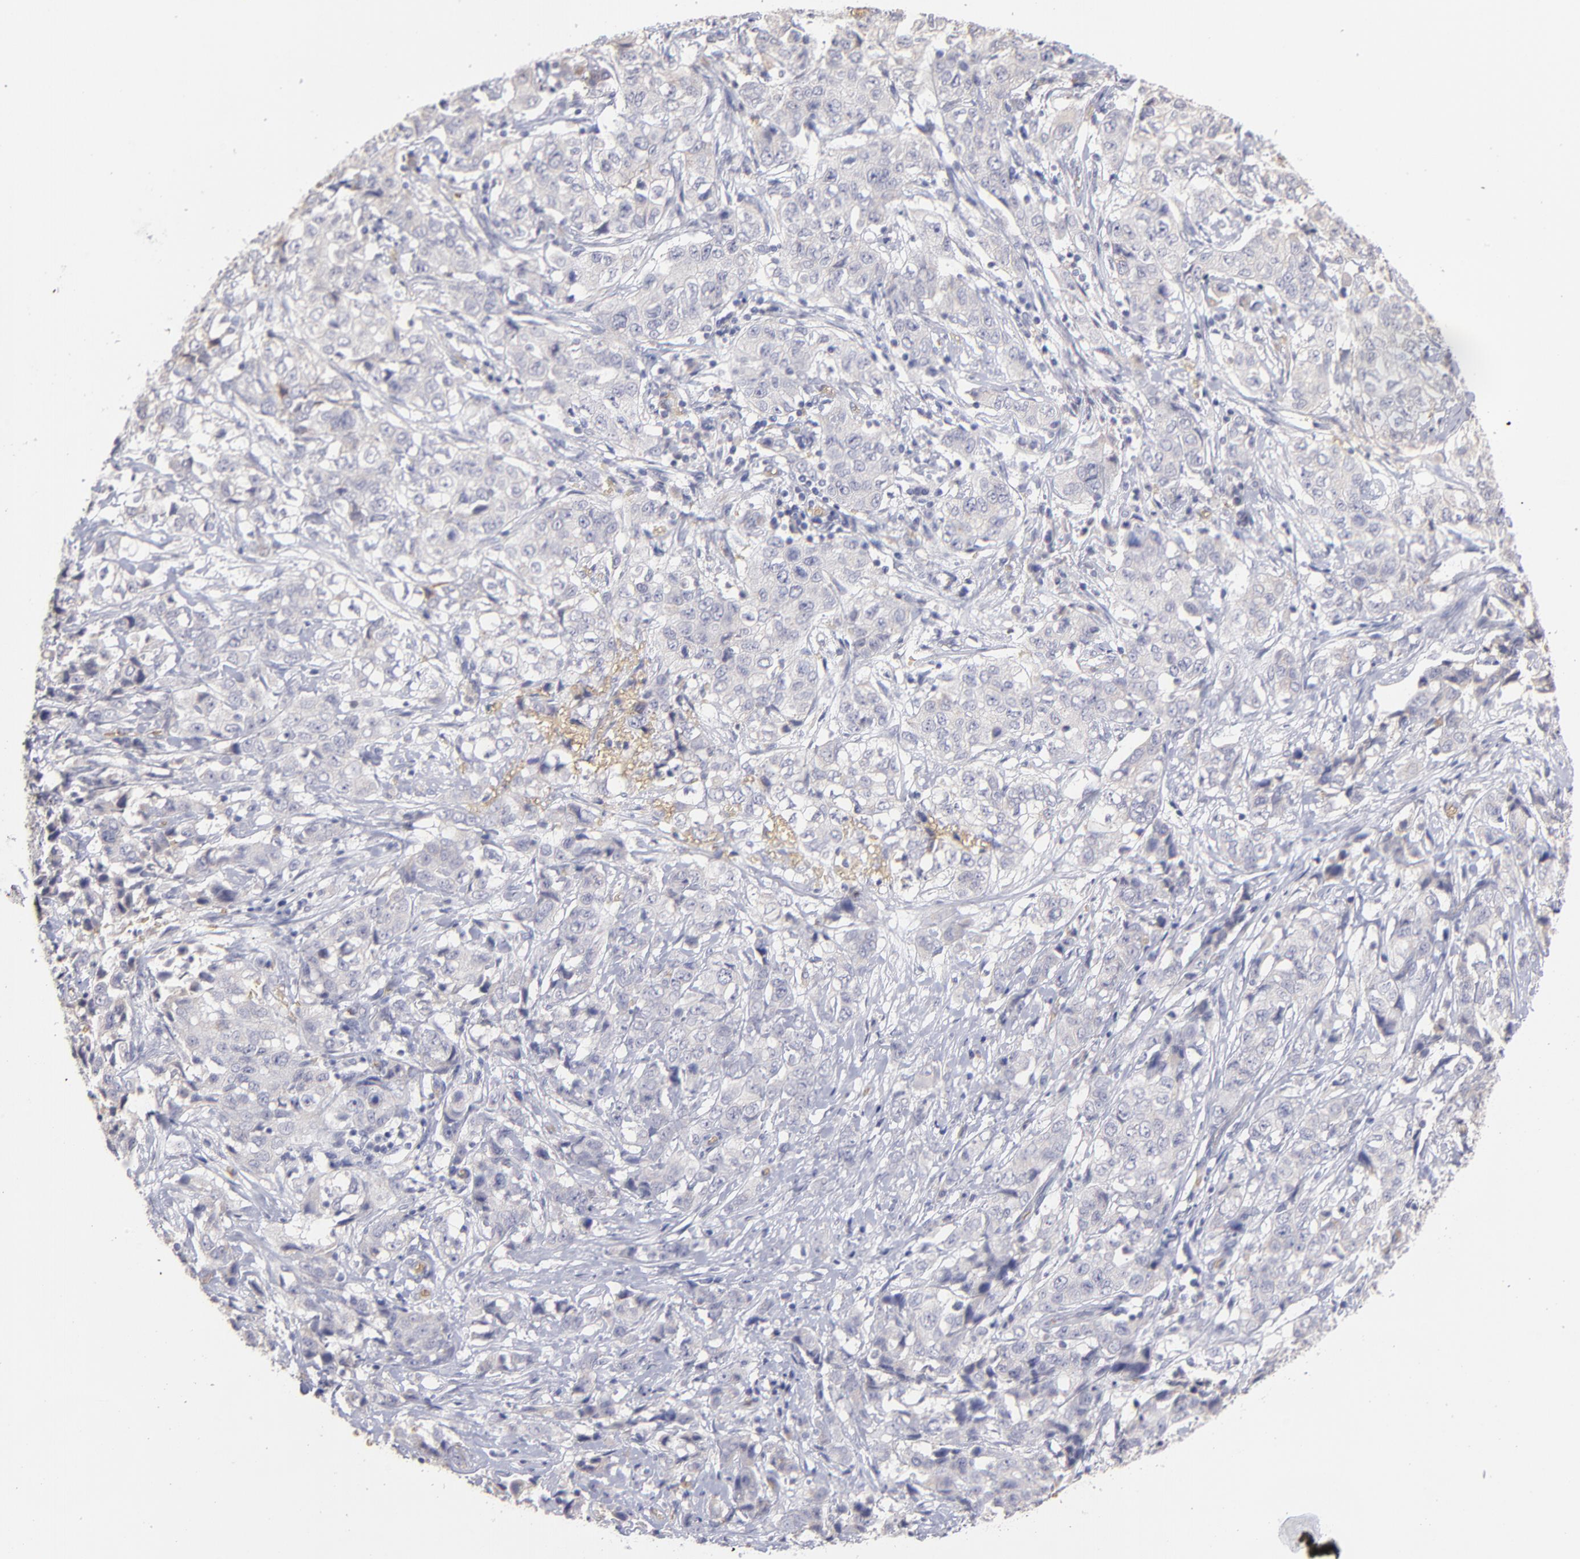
{"staining": {"intensity": "negative", "quantity": "none", "location": "none"}, "tissue": "stomach cancer", "cell_type": "Tumor cells", "image_type": "cancer", "snomed": [{"axis": "morphology", "description": "Adenocarcinoma, NOS"}, {"axis": "topography", "description": "Stomach"}], "caption": "Immunohistochemical staining of human stomach cancer (adenocarcinoma) exhibits no significant staining in tumor cells.", "gene": "F13B", "patient": {"sex": "male", "age": 48}}